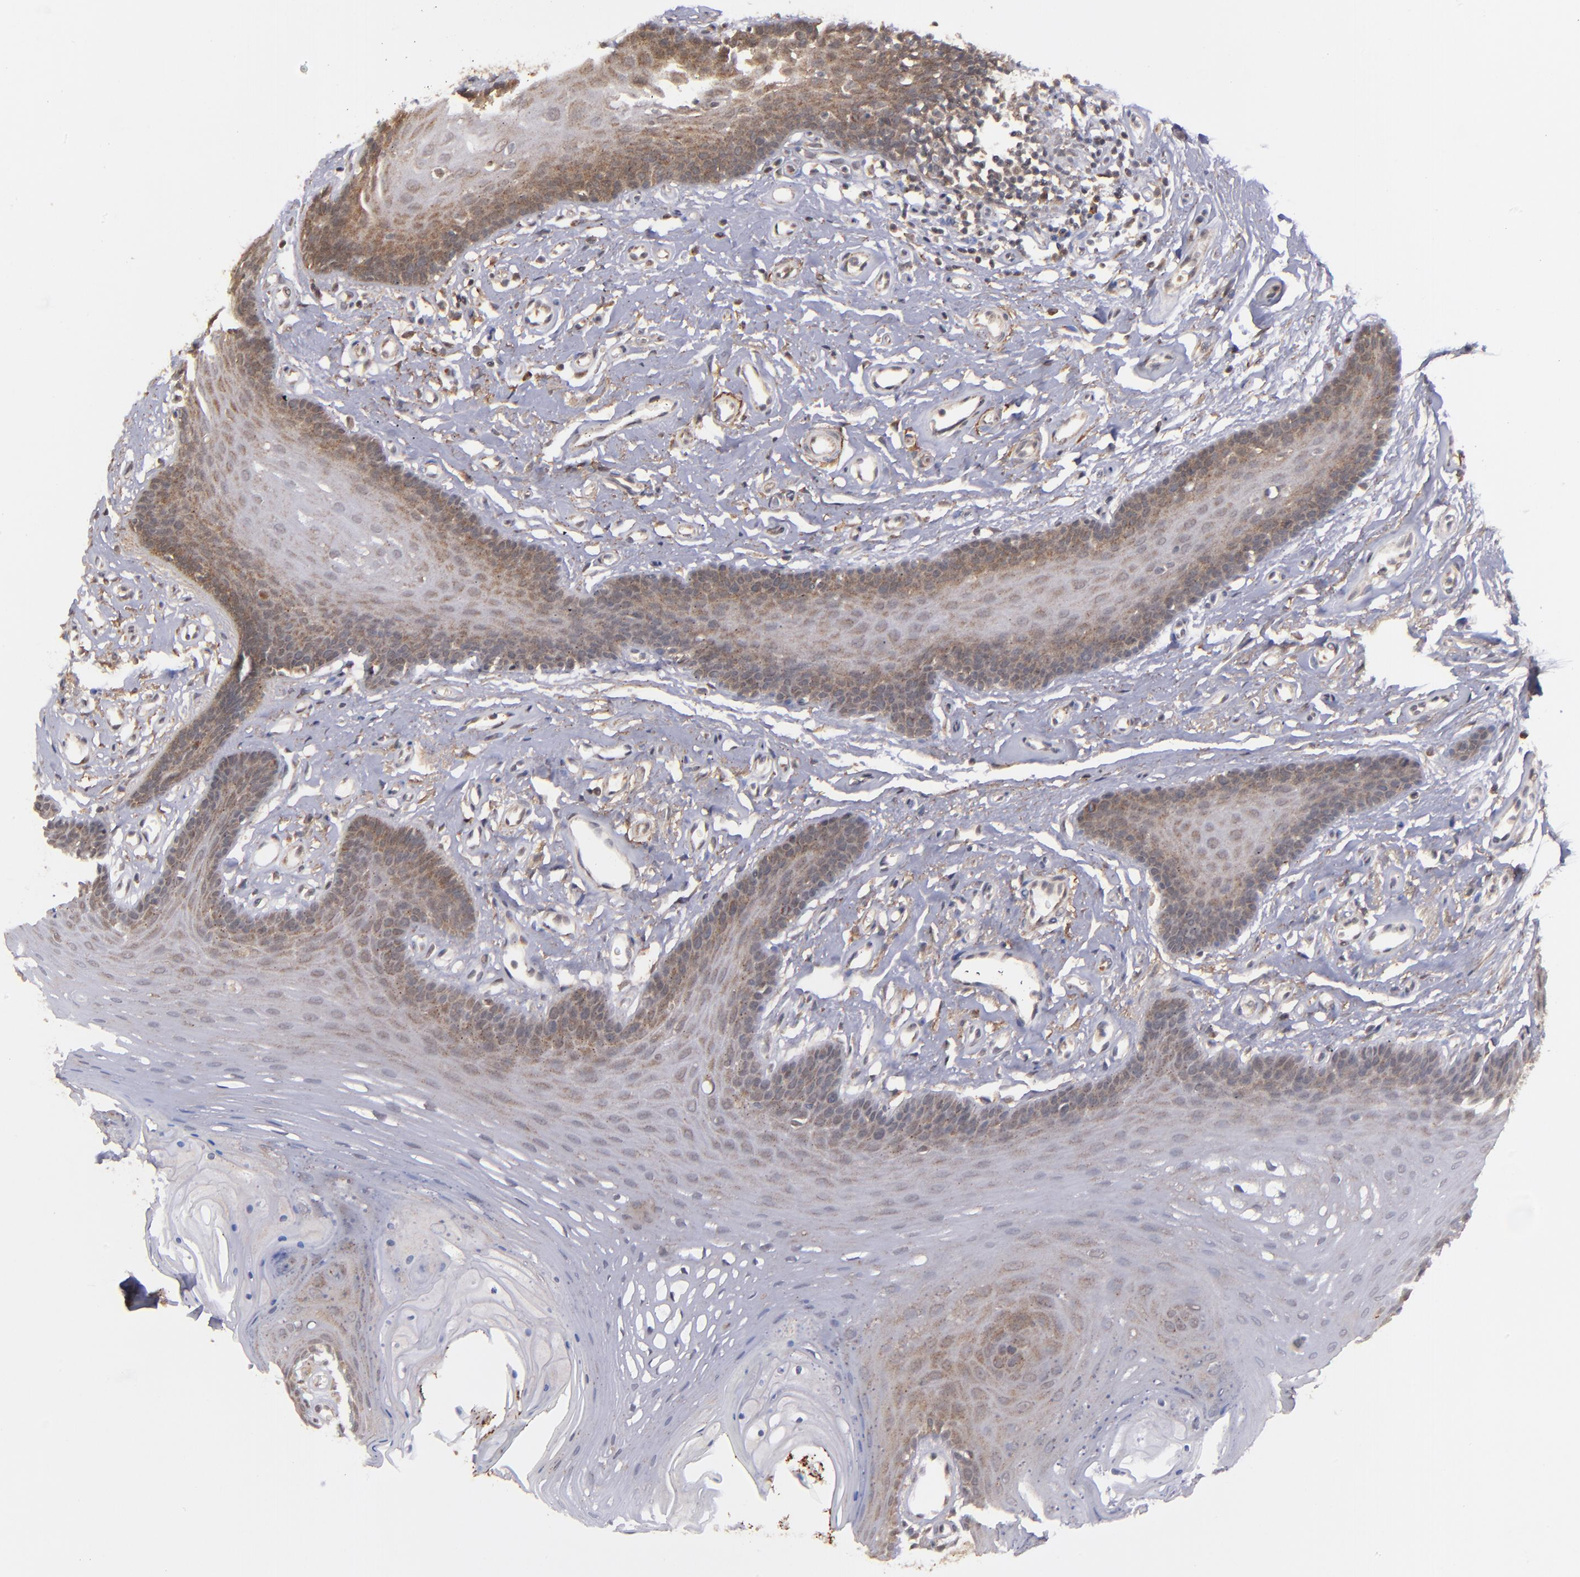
{"staining": {"intensity": "moderate", "quantity": "25%-75%", "location": "cytoplasmic/membranous"}, "tissue": "oral mucosa", "cell_type": "Squamous epithelial cells", "image_type": "normal", "snomed": [{"axis": "morphology", "description": "Normal tissue, NOS"}, {"axis": "topography", "description": "Oral tissue"}], "caption": "Immunohistochemical staining of normal oral mucosa exhibits moderate cytoplasmic/membranous protein expression in about 25%-75% of squamous epithelial cells. The staining was performed using DAB, with brown indicating positive protein expression. Nuclei are stained blue with hematoxylin.", "gene": "ZFYVE1", "patient": {"sex": "male", "age": 62}}